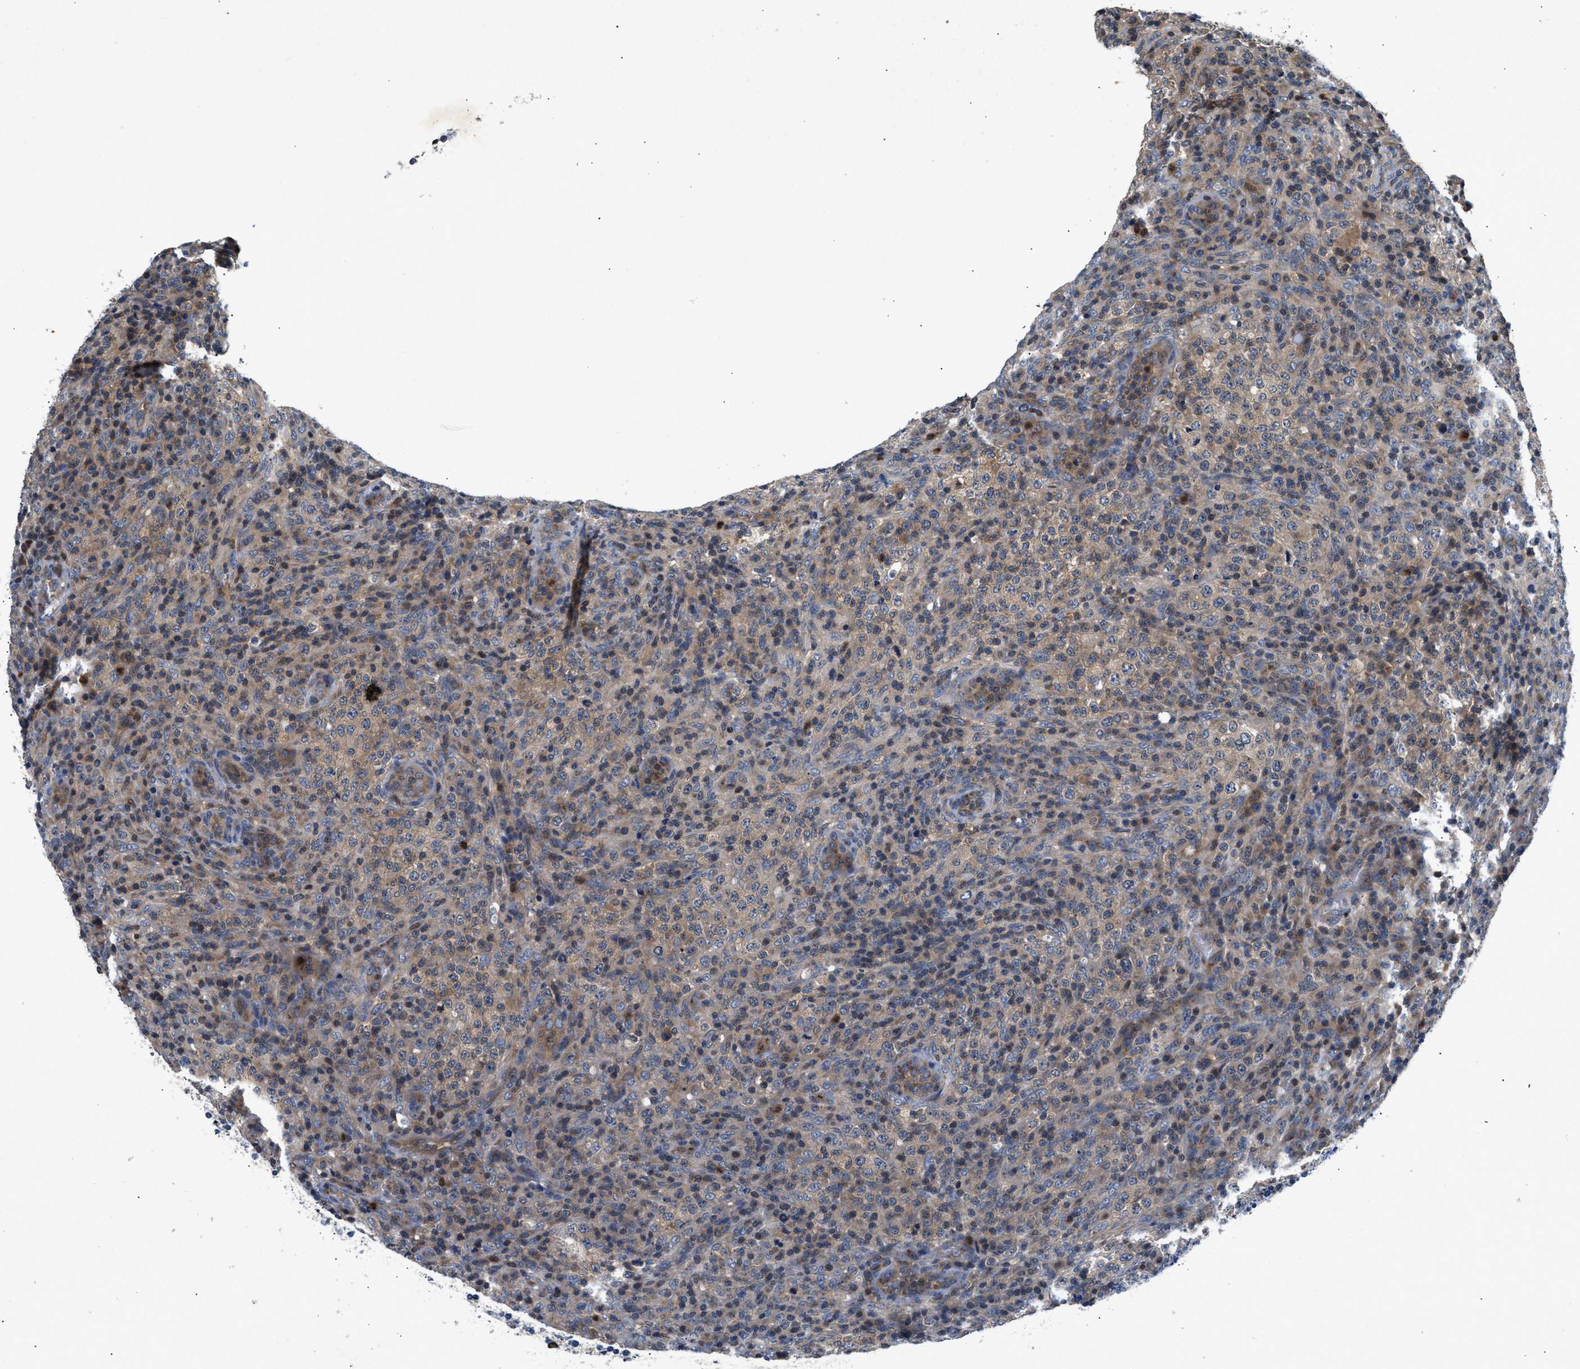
{"staining": {"intensity": "moderate", "quantity": ">75%", "location": "cytoplasmic/membranous"}, "tissue": "lymphoma", "cell_type": "Tumor cells", "image_type": "cancer", "snomed": [{"axis": "morphology", "description": "Malignant lymphoma, non-Hodgkin's type, High grade"}, {"axis": "topography", "description": "Lymph node"}], "caption": "Malignant lymphoma, non-Hodgkin's type (high-grade) stained with DAB IHC demonstrates medium levels of moderate cytoplasmic/membranous staining in approximately >75% of tumor cells.", "gene": "CHUK", "patient": {"sex": "female", "age": 76}}